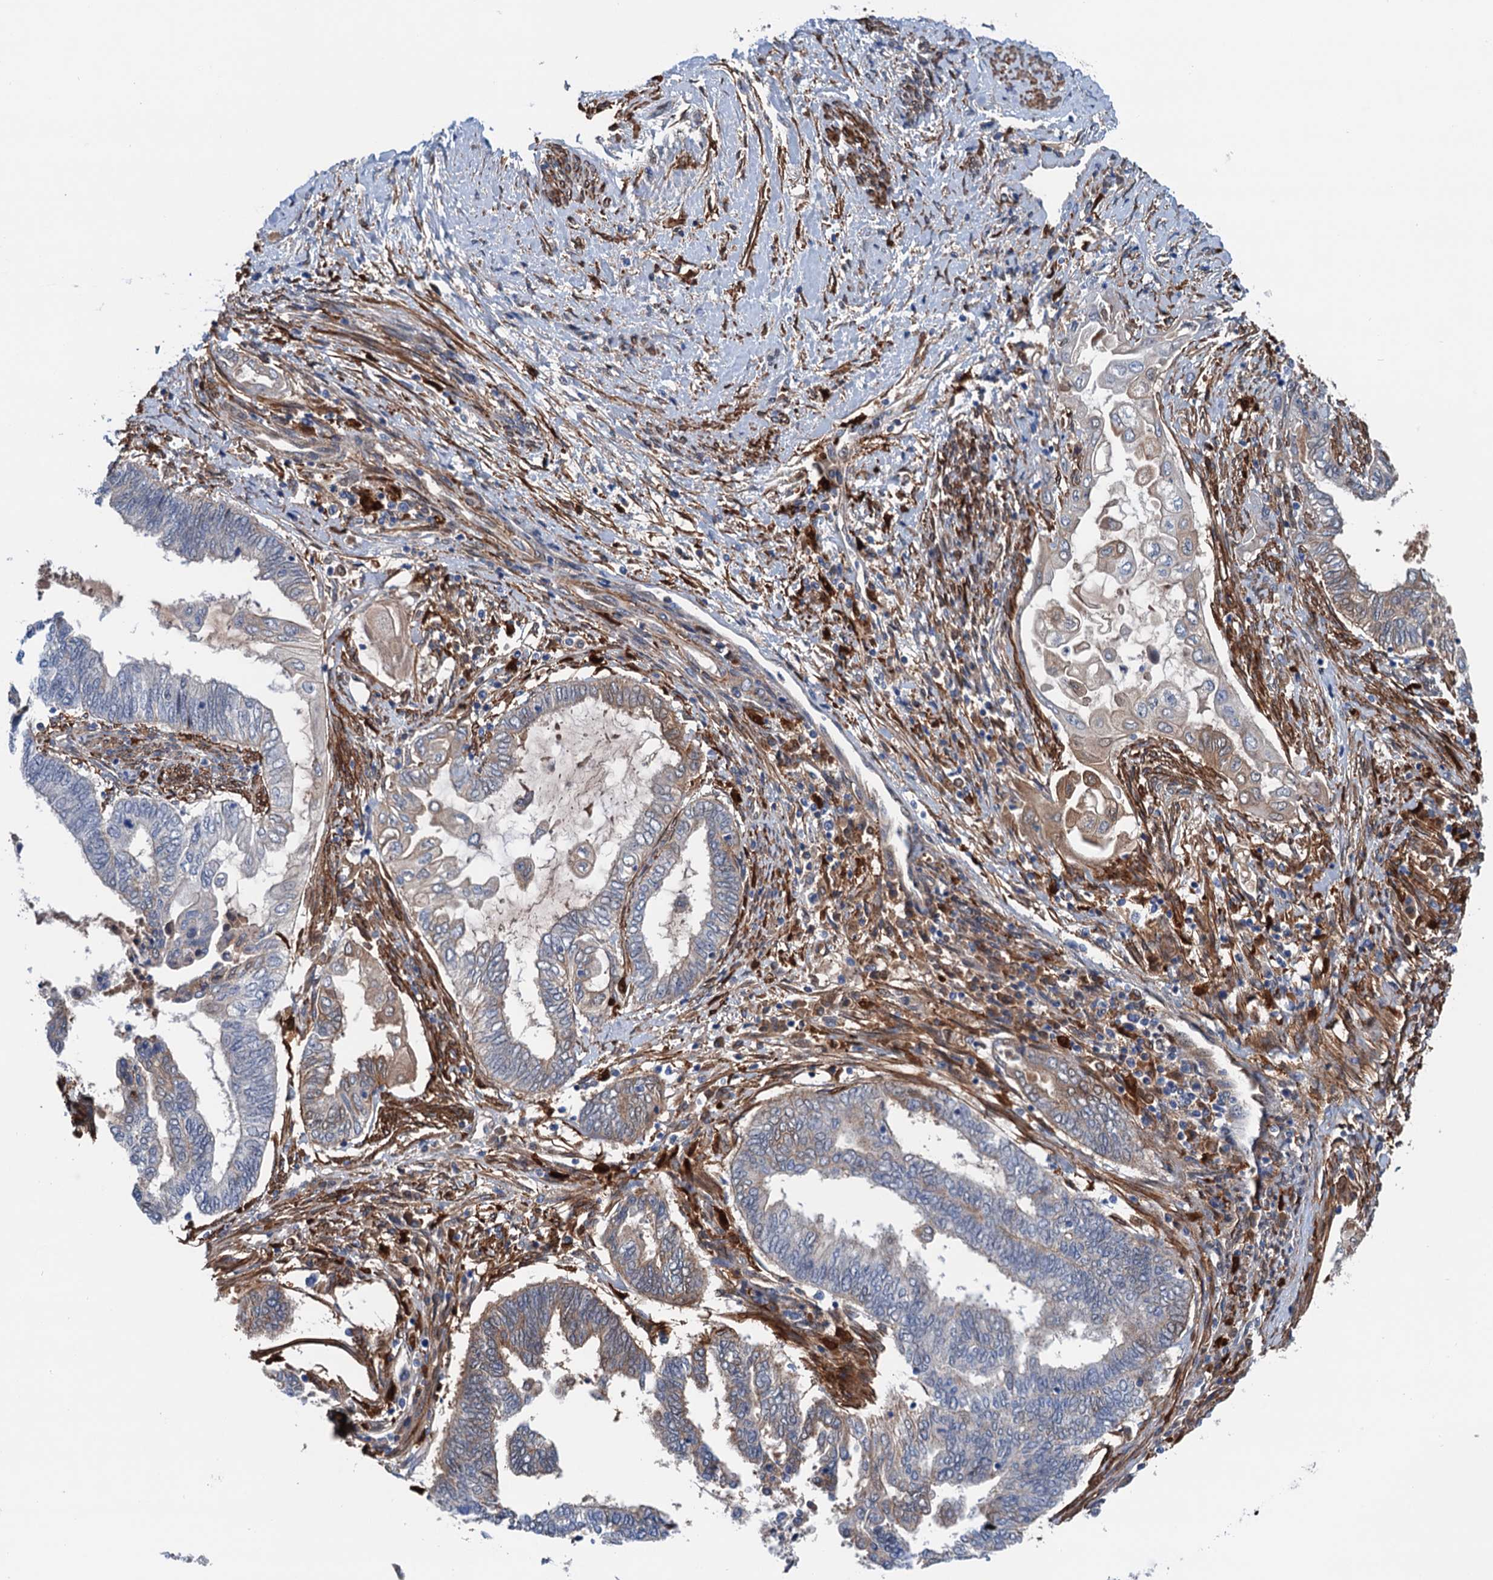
{"staining": {"intensity": "weak", "quantity": "<25%", "location": "cytoplasmic/membranous"}, "tissue": "endometrial cancer", "cell_type": "Tumor cells", "image_type": "cancer", "snomed": [{"axis": "morphology", "description": "Adenocarcinoma, NOS"}, {"axis": "topography", "description": "Uterus"}, {"axis": "topography", "description": "Endometrium"}], "caption": "Micrograph shows no protein positivity in tumor cells of adenocarcinoma (endometrial) tissue. (IHC, brightfield microscopy, high magnification).", "gene": "CSTPP1", "patient": {"sex": "female", "age": 70}}